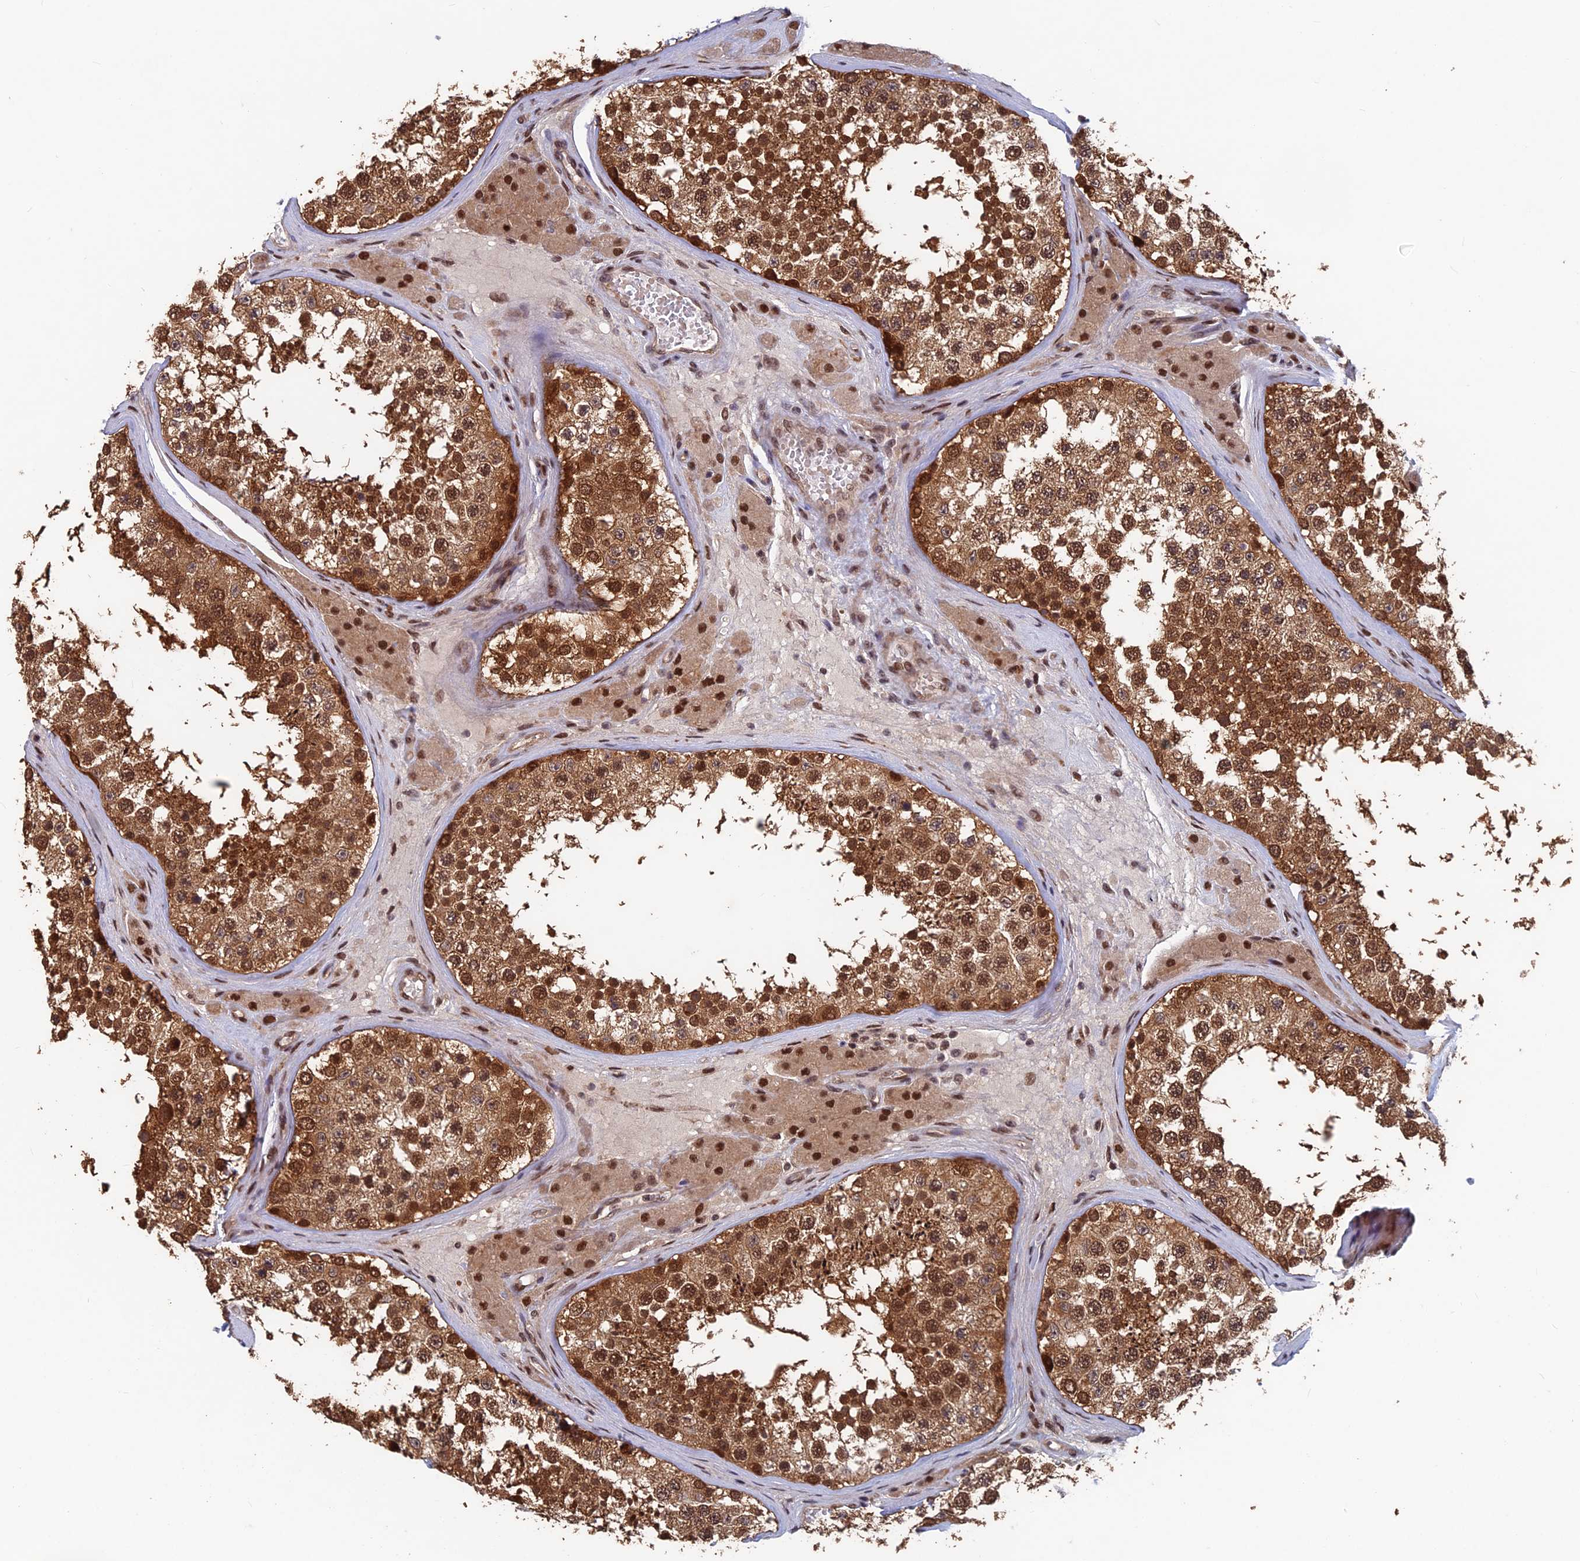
{"staining": {"intensity": "strong", "quantity": ">75%", "location": "cytoplasmic/membranous,nuclear"}, "tissue": "testis", "cell_type": "Cells in seminiferous ducts", "image_type": "normal", "snomed": [{"axis": "morphology", "description": "Normal tissue, NOS"}, {"axis": "topography", "description": "Testis"}], "caption": "Strong cytoplasmic/membranous,nuclear expression is identified in about >75% of cells in seminiferous ducts in benign testis.", "gene": "FAM53C", "patient": {"sex": "male", "age": 46}}